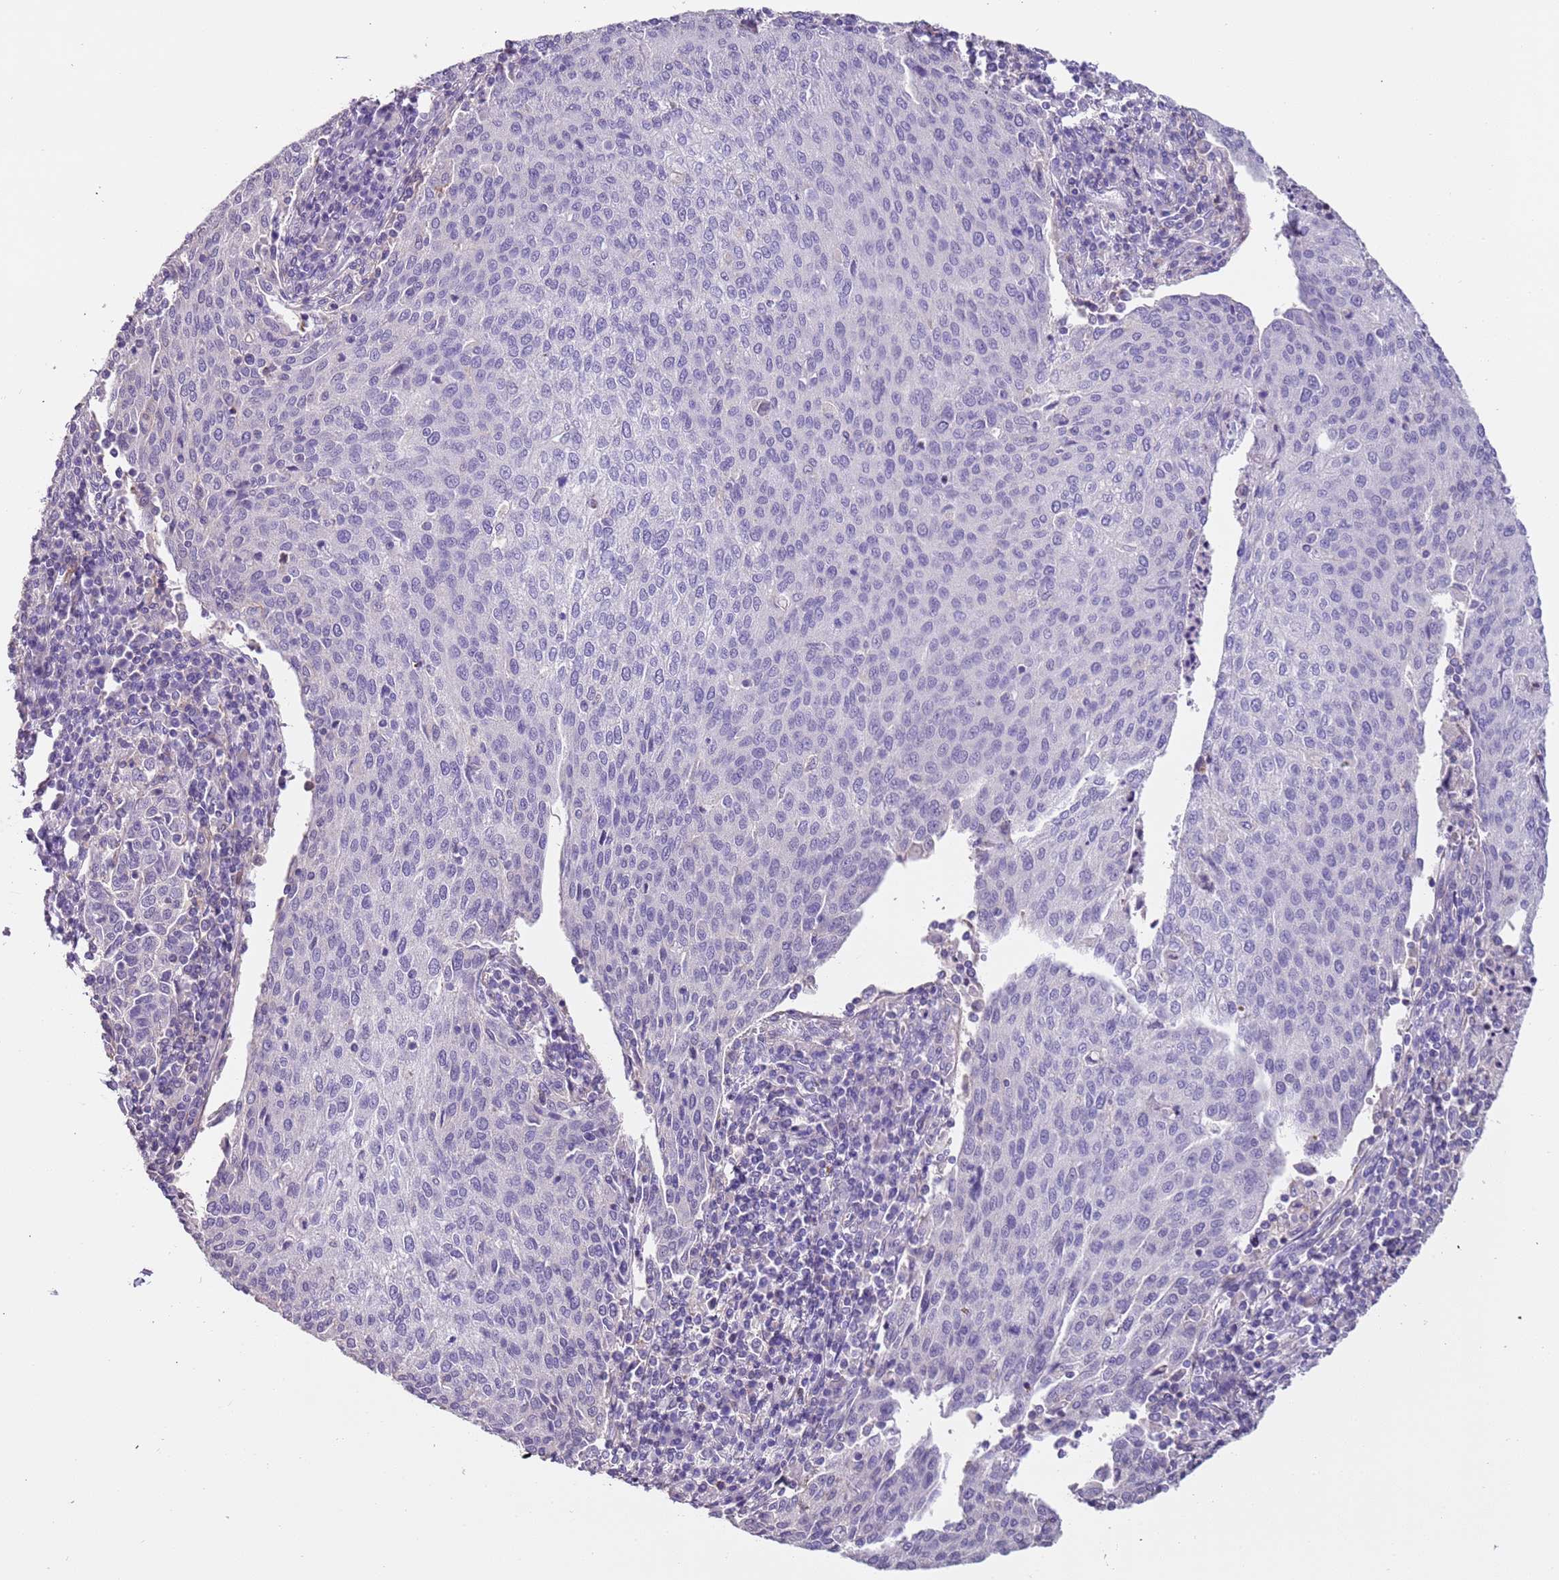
{"staining": {"intensity": "negative", "quantity": "none", "location": "none"}, "tissue": "cervical cancer", "cell_type": "Tumor cells", "image_type": "cancer", "snomed": [{"axis": "morphology", "description": "Squamous cell carcinoma, NOS"}, {"axis": "topography", "description": "Cervix"}], "caption": "IHC of cervical squamous cell carcinoma shows no positivity in tumor cells.", "gene": "PCGF2", "patient": {"sex": "female", "age": 46}}